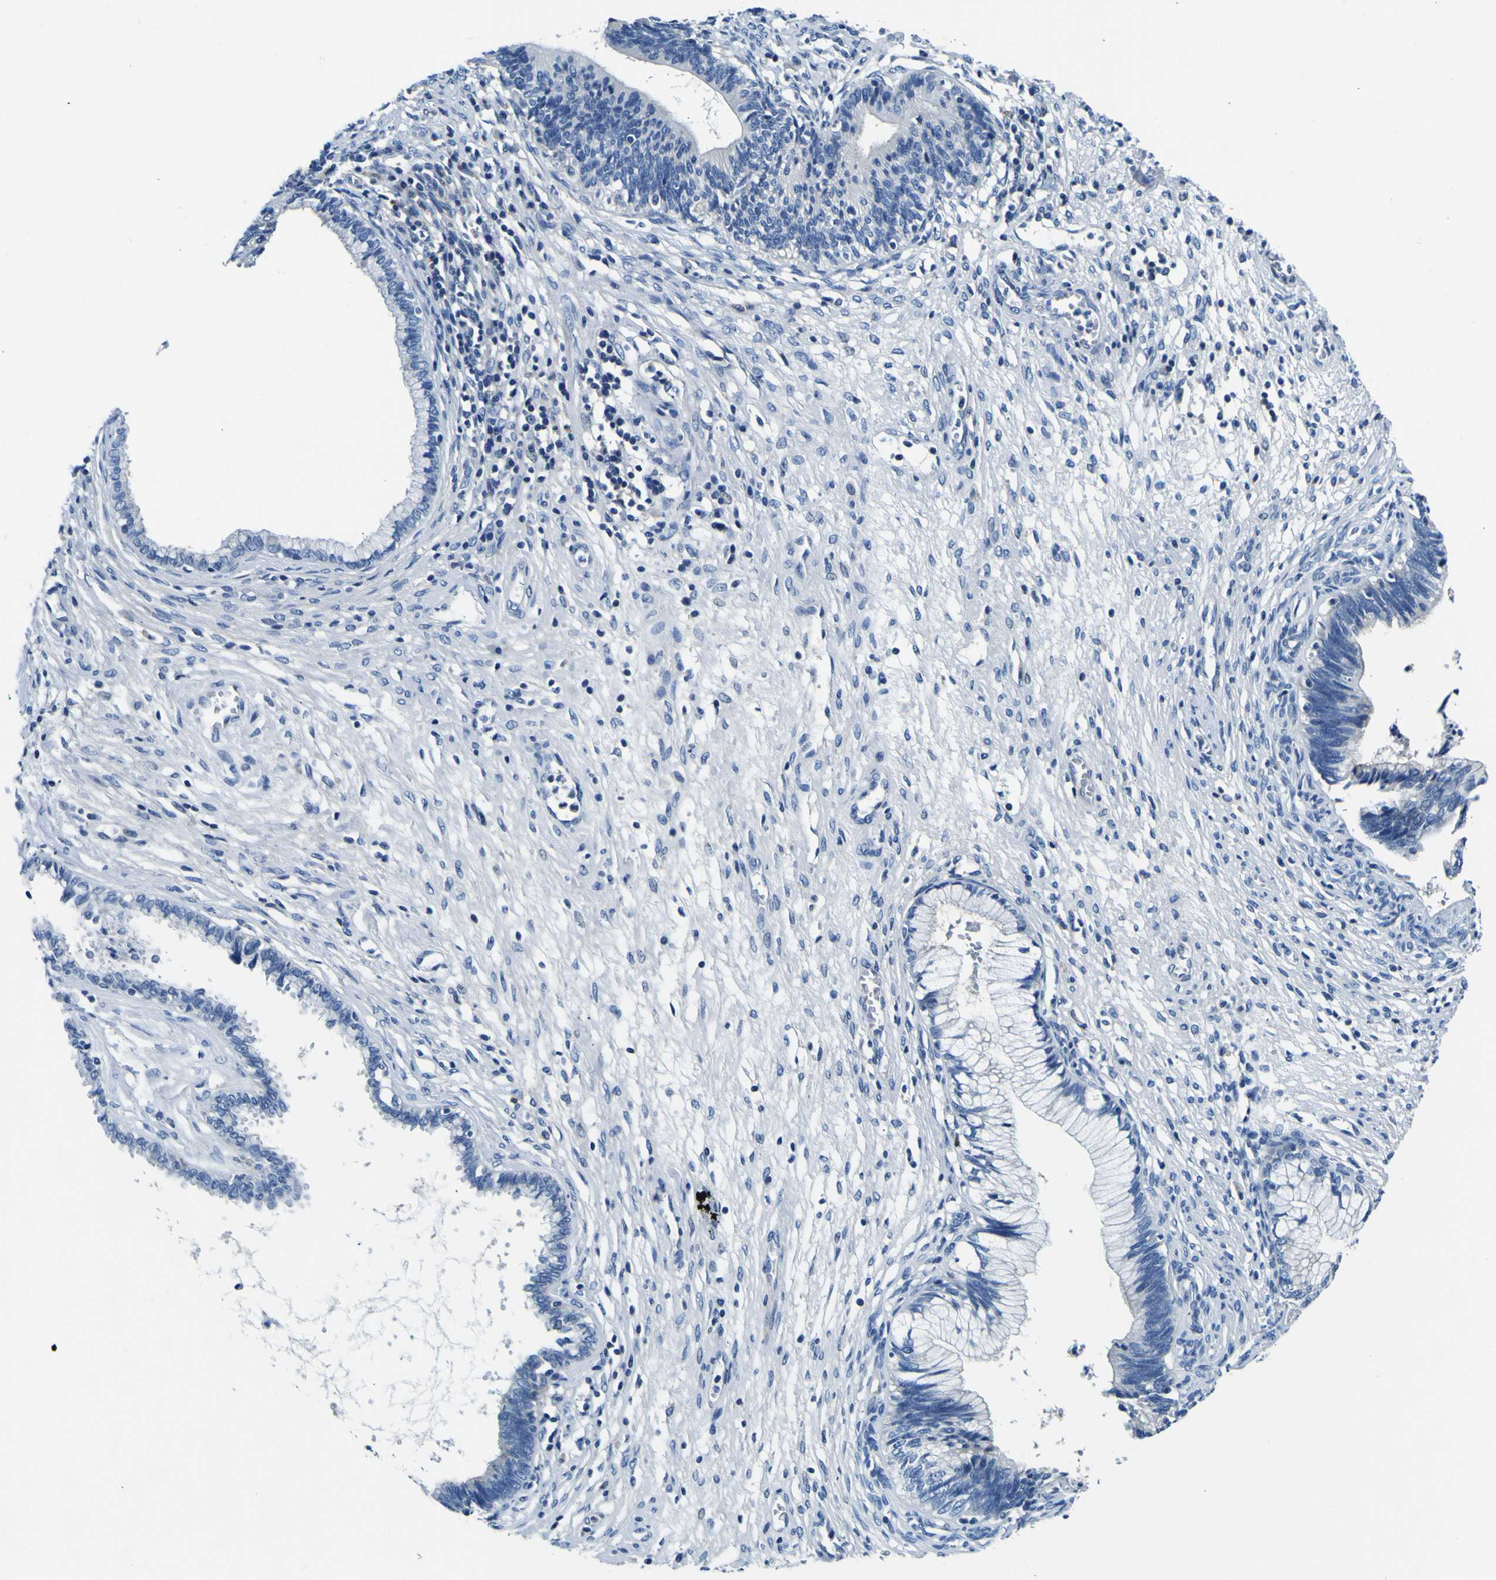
{"staining": {"intensity": "negative", "quantity": "none", "location": "none"}, "tissue": "cervical cancer", "cell_type": "Tumor cells", "image_type": "cancer", "snomed": [{"axis": "morphology", "description": "Adenocarcinoma, NOS"}, {"axis": "topography", "description": "Cervix"}], "caption": "A photomicrograph of human cervical cancer (adenocarcinoma) is negative for staining in tumor cells.", "gene": "ADGRA2", "patient": {"sex": "female", "age": 44}}